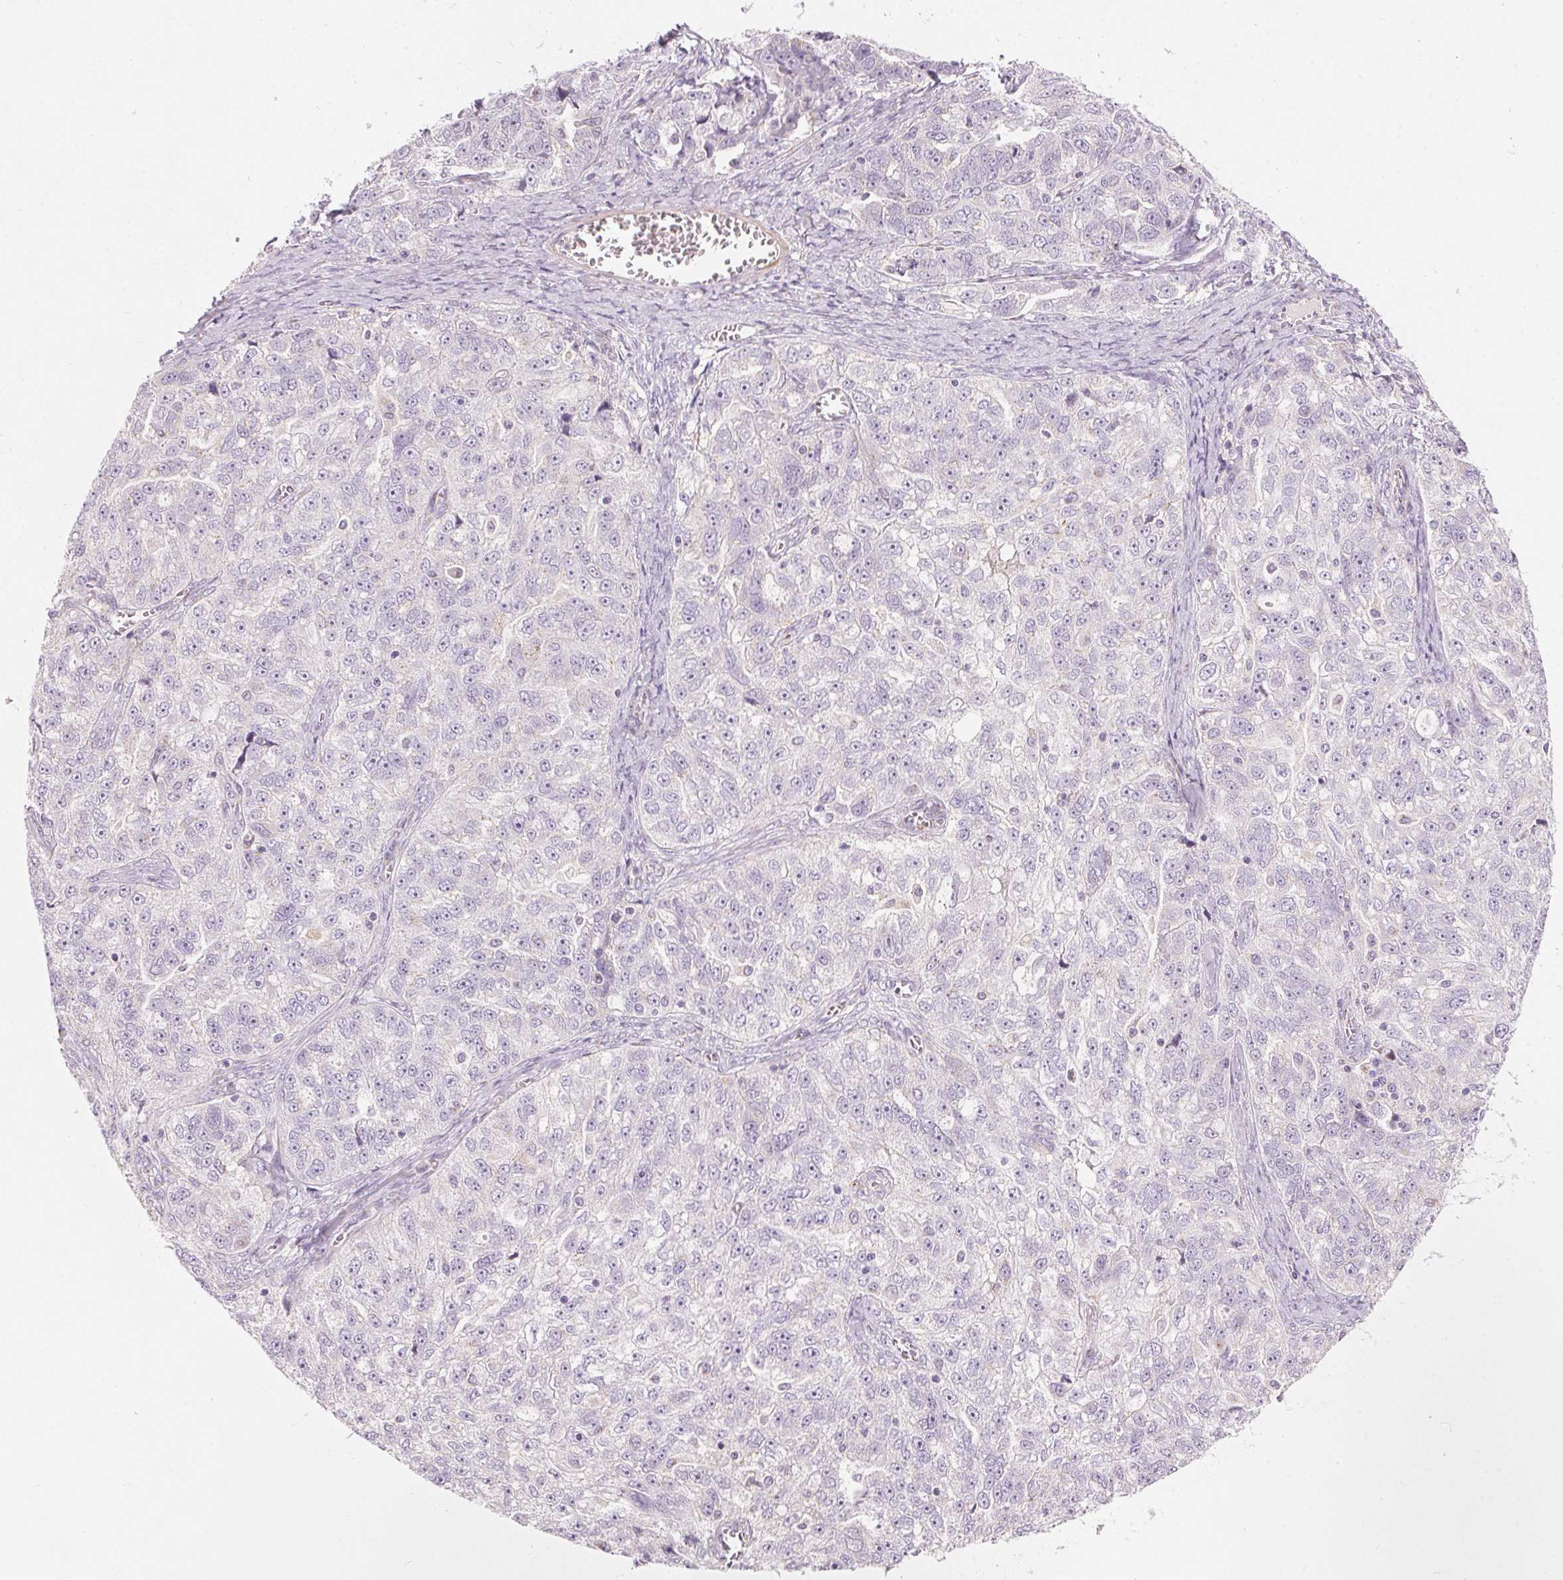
{"staining": {"intensity": "negative", "quantity": "none", "location": "none"}, "tissue": "ovarian cancer", "cell_type": "Tumor cells", "image_type": "cancer", "snomed": [{"axis": "morphology", "description": "Cystadenocarcinoma, serous, NOS"}, {"axis": "topography", "description": "Ovary"}], "caption": "Immunohistochemical staining of human ovarian serous cystadenocarcinoma displays no significant staining in tumor cells.", "gene": "DRAM2", "patient": {"sex": "female", "age": 51}}